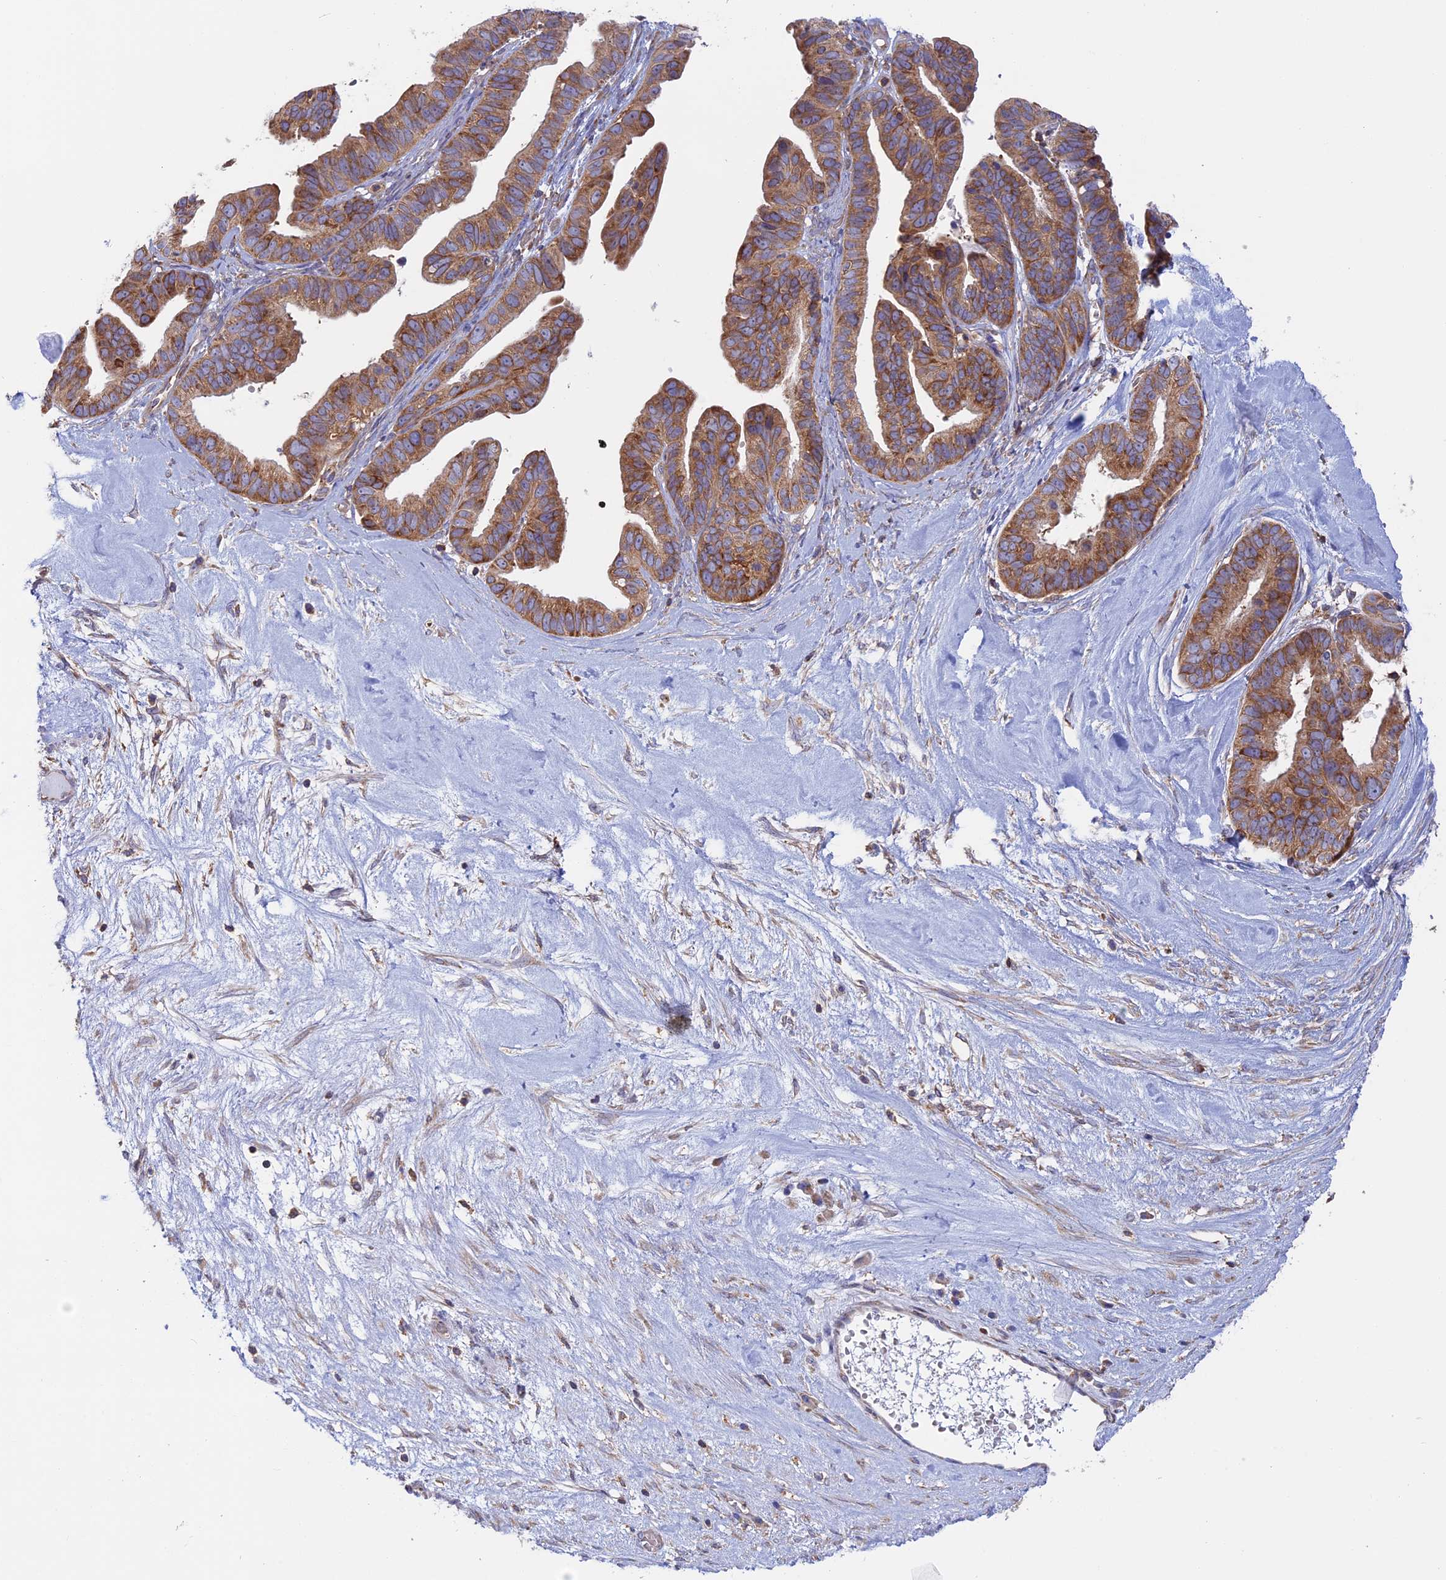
{"staining": {"intensity": "moderate", "quantity": ">75%", "location": "cytoplasmic/membranous"}, "tissue": "ovarian cancer", "cell_type": "Tumor cells", "image_type": "cancer", "snomed": [{"axis": "morphology", "description": "Cystadenocarcinoma, serous, NOS"}, {"axis": "topography", "description": "Ovary"}], "caption": "IHC staining of serous cystadenocarcinoma (ovarian), which displays medium levels of moderate cytoplasmic/membranous expression in approximately >75% of tumor cells indicating moderate cytoplasmic/membranous protein positivity. The staining was performed using DAB (brown) for protein detection and nuclei were counterstained in hematoxylin (blue).", "gene": "GMIP", "patient": {"sex": "female", "age": 56}}